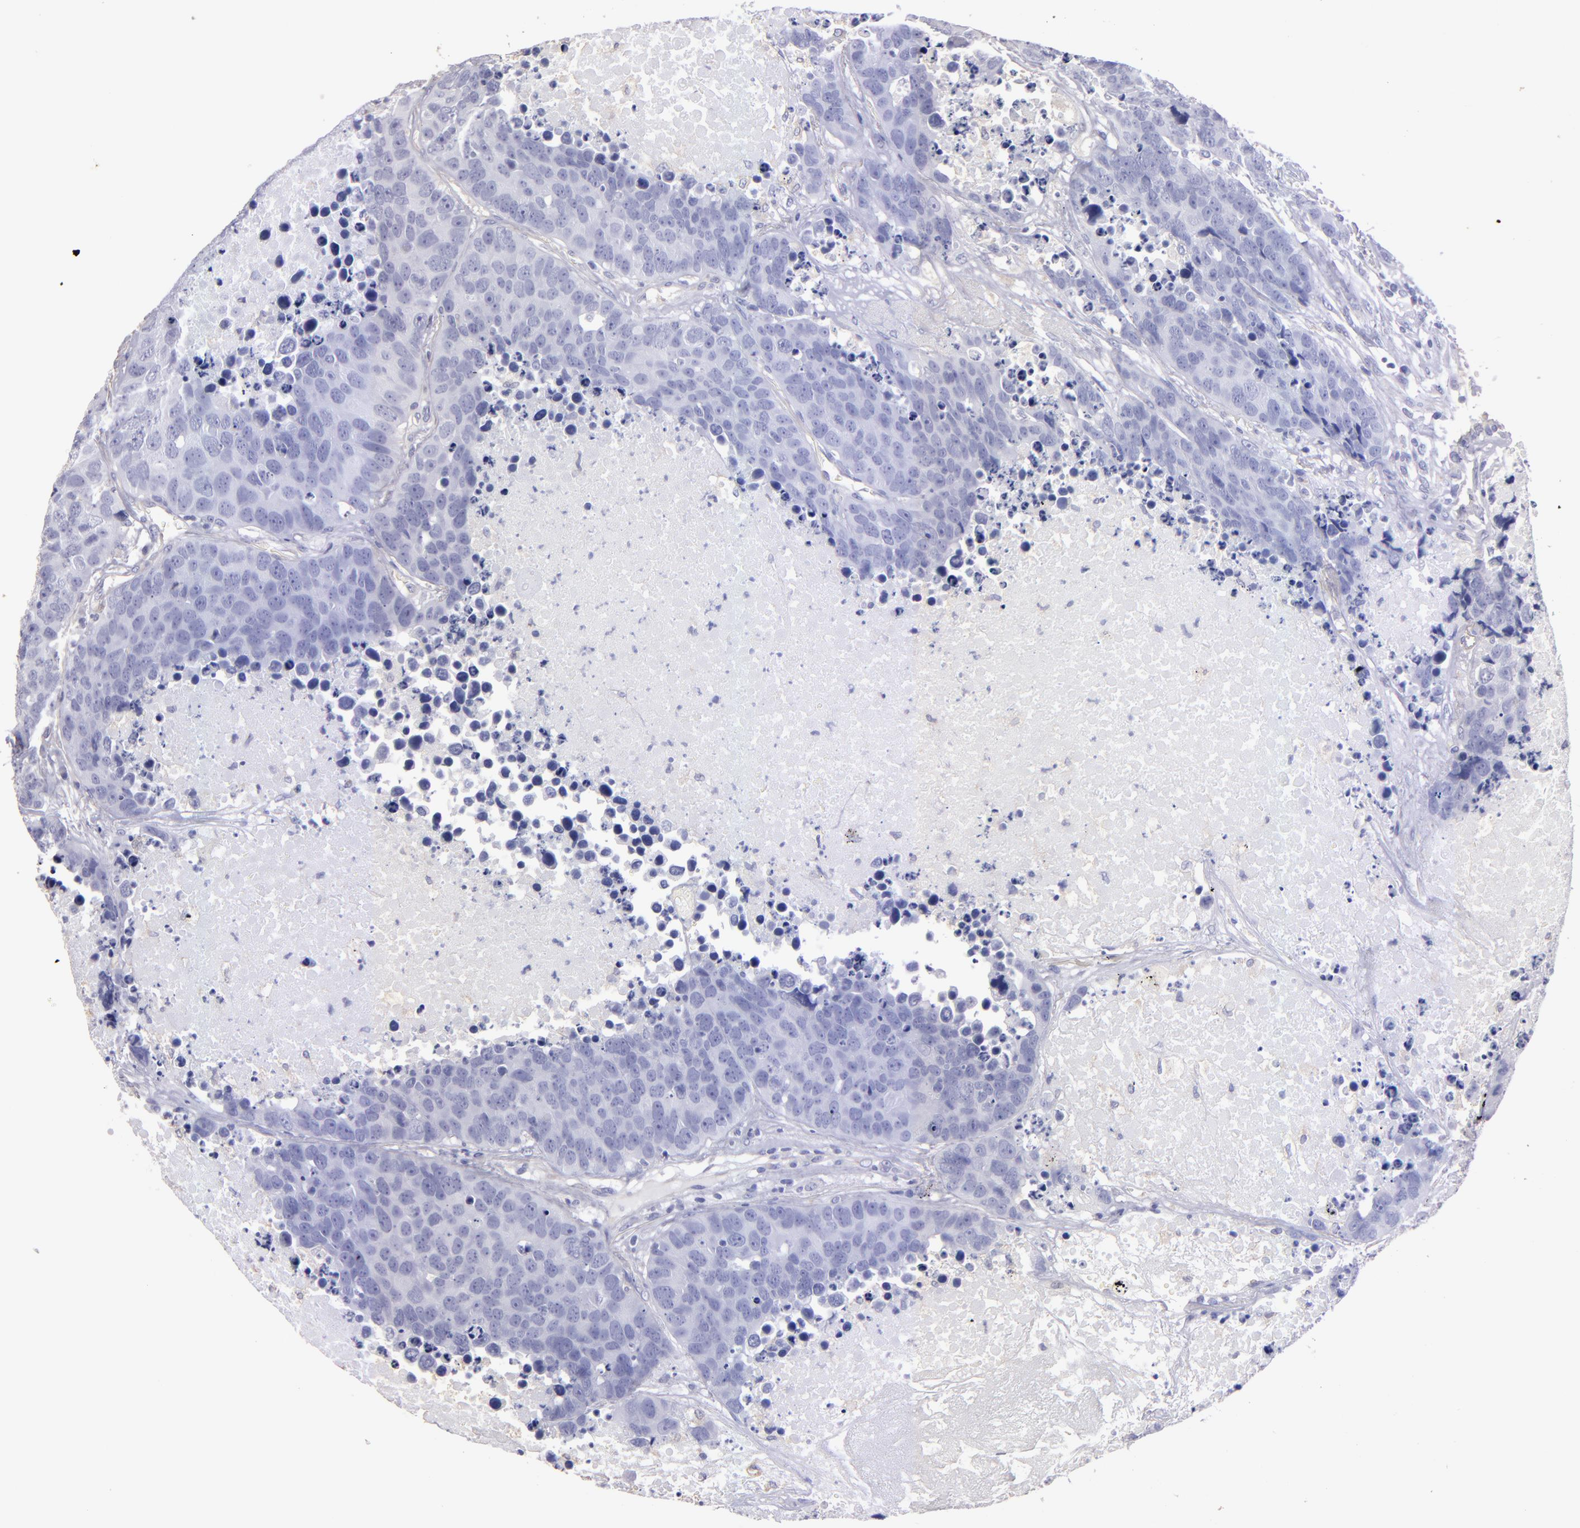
{"staining": {"intensity": "negative", "quantity": "none", "location": "none"}, "tissue": "carcinoid", "cell_type": "Tumor cells", "image_type": "cancer", "snomed": [{"axis": "morphology", "description": "Carcinoid, malignant, NOS"}, {"axis": "topography", "description": "Lung"}], "caption": "This micrograph is of carcinoid (malignant) stained with immunohistochemistry (IHC) to label a protein in brown with the nuclei are counter-stained blue. There is no positivity in tumor cells.", "gene": "TG", "patient": {"sex": "male", "age": 60}}